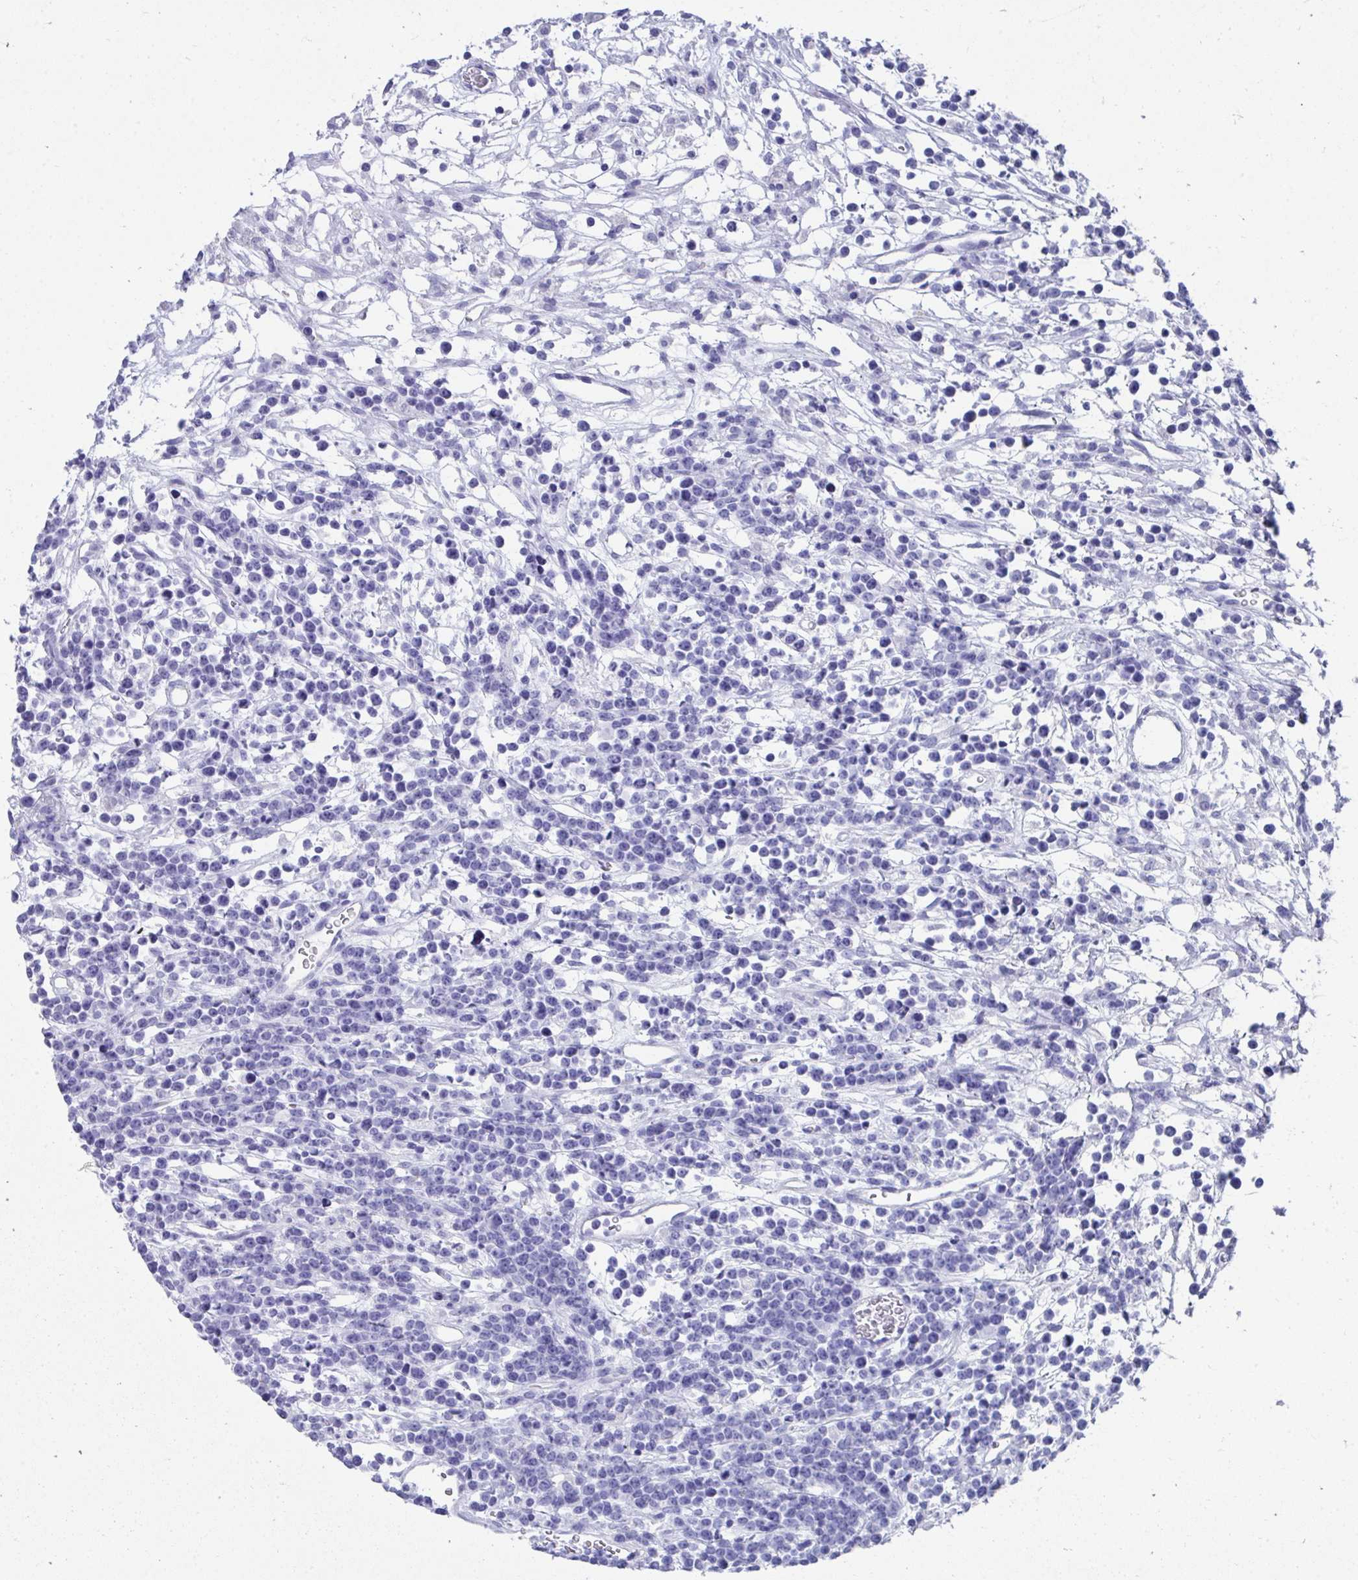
{"staining": {"intensity": "negative", "quantity": "none", "location": "none"}, "tissue": "lymphoma", "cell_type": "Tumor cells", "image_type": "cancer", "snomed": [{"axis": "morphology", "description": "Malignant lymphoma, non-Hodgkin's type, High grade"}, {"axis": "topography", "description": "Ovary"}], "caption": "Photomicrograph shows no significant protein expression in tumor cells of lymphoma.", "gene": "HGD", "patient": {"sex": "female", "age": 56}}